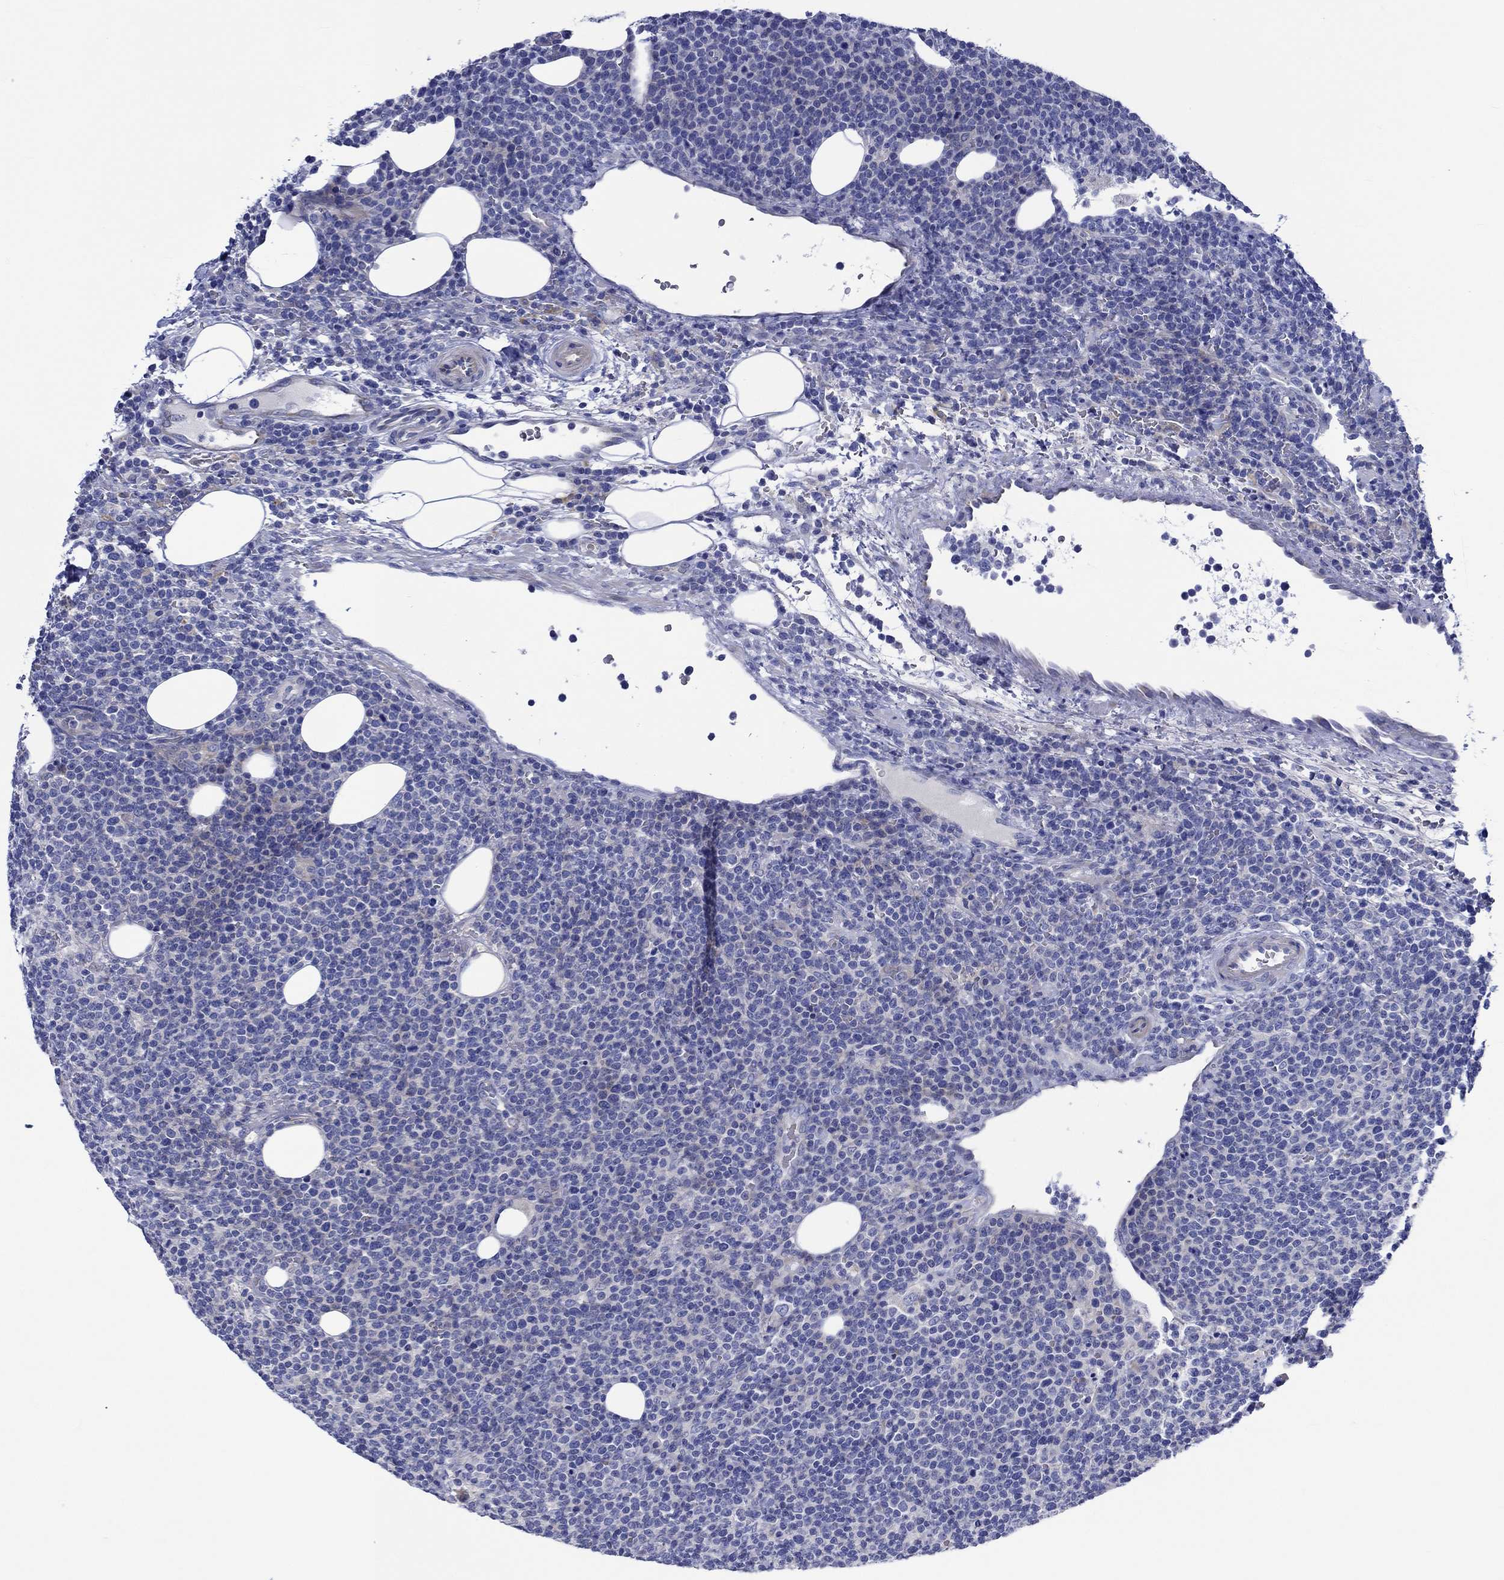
{"staining": {"intensity": "negative", "quantity": "none", "location": "none"}, "tissue": "lymphoma", "cell_type": "Tumor cells", "image_type": "cancer", "snomed": [{"axis": "morphology", "description": "Malignant lymphoma, non-Hodgkin's type, High grade"}, {"axis": "topography", "description": "Lymph node"}], "caption": "Immunohistochemistry image of neoplastic tissue: human lymphoma stained with DAB displays no significant protein staining in tumor cells.", "gene": "NRIP3", "patient": {"sex": "male", "age": 61}}